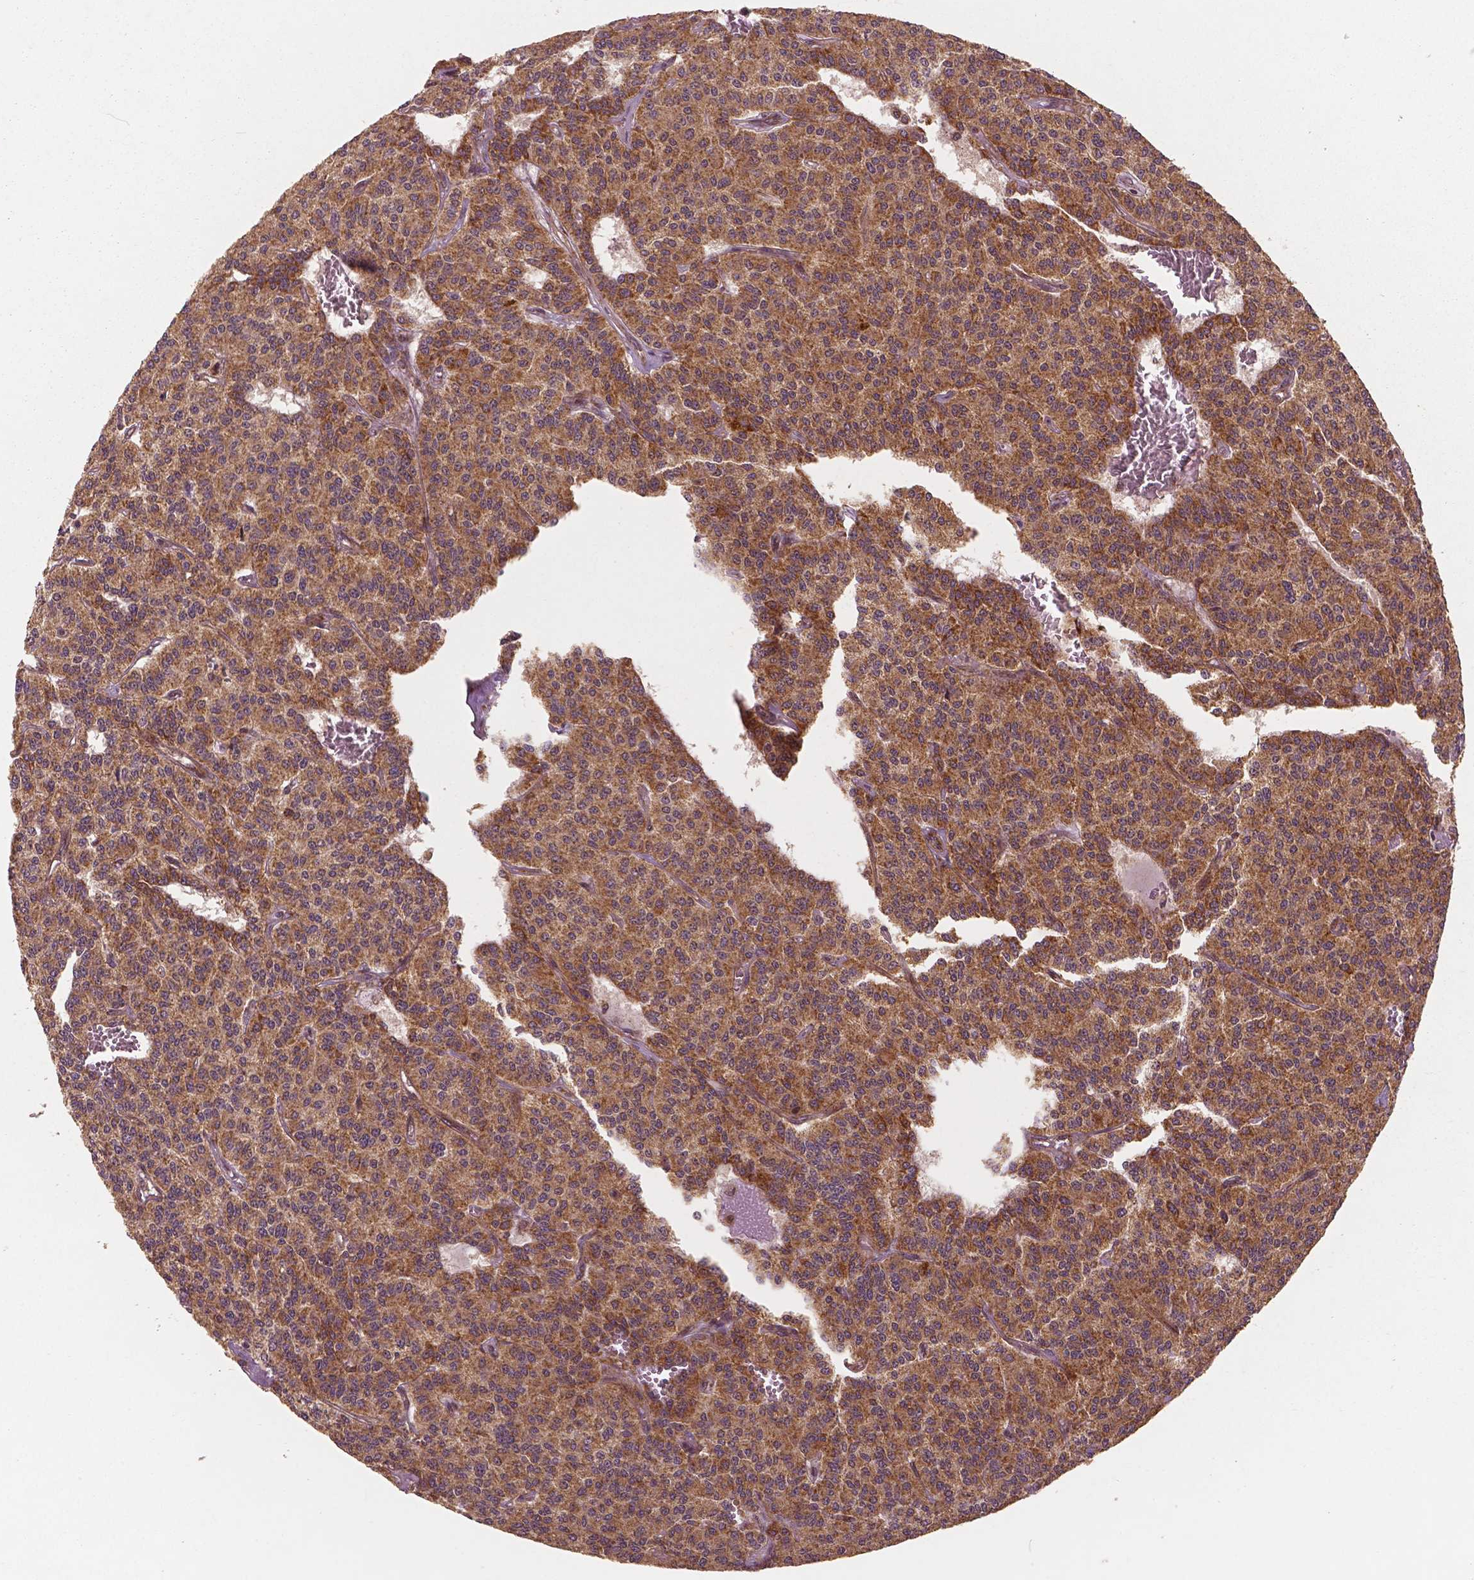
{"staining": {"intensity": "moderate", "quantity": ">75%", "location": "cytoplasmic/membranous"}, "tissue": "carcinoid", "cell_type": "Tumor cells", "image_type": "cancer", "snomed": [{"axis": "morphology", "description": "Carcinoid, malignant, NOS"}, {"axis": "topography", "description": "Lung"}], "caption": "A medium amount of moderate cytoplasmic/membranous expression is identified in approximately >75% of tumor cells in carcinoid tissue. The protein is stained brown, and the nuclei are stained in blue (DAB IHC with brightfield microscopy, high magnification).", "gene": "PGAM5", "patient": {"sex": "female", "age": 71}}